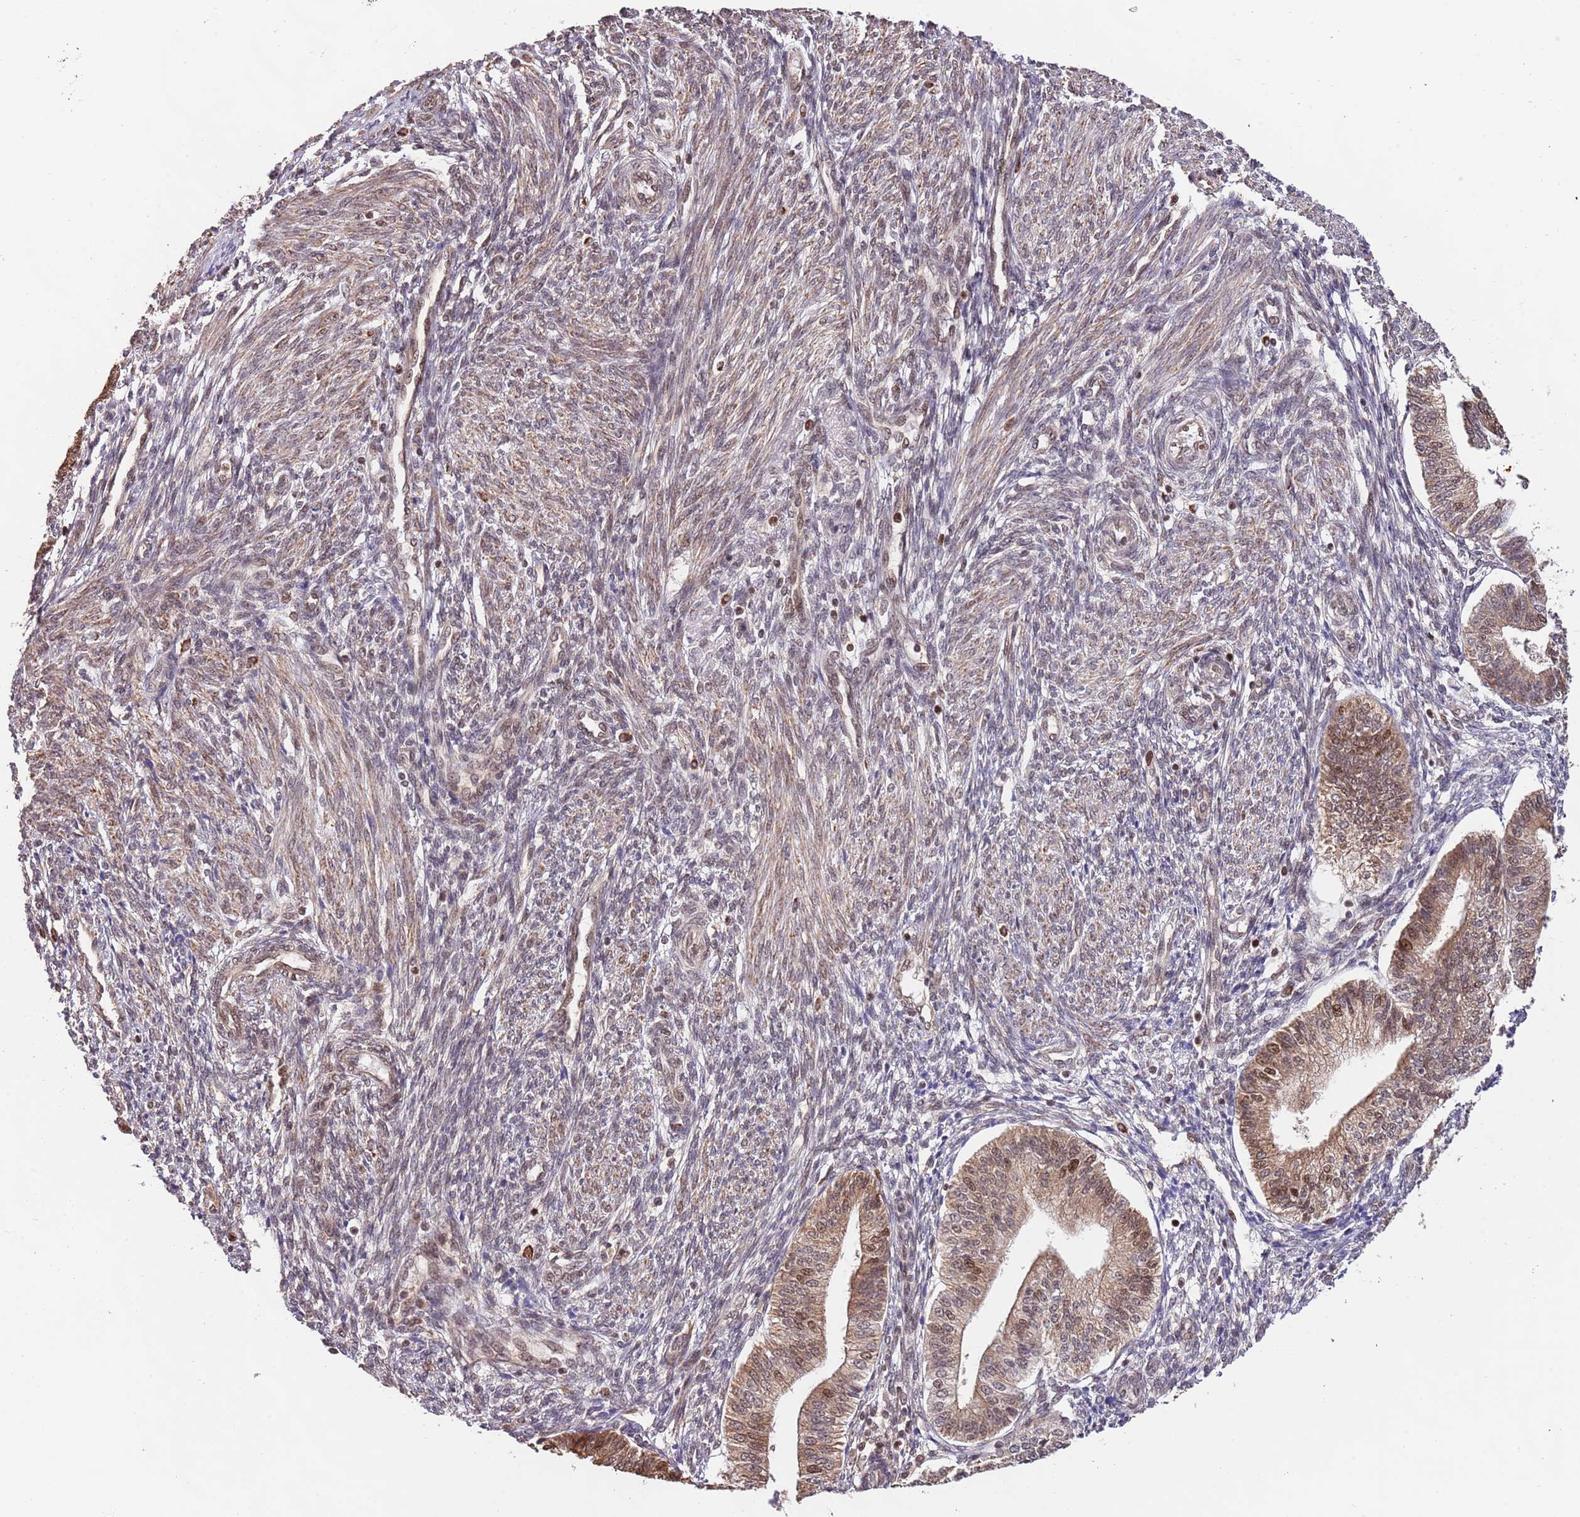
{"staining": {"intensity": "moderate", "quantity": "25%-75%", "location": "cytoplasmic/membranous,nuclear"}, "tissue": "endometrium", "cell_type": "Cells in endometrial stroma", "image_type": "normal", "snomed": [{"axis": "morphology", "description": "Normal tissue, NOS"}, {"axis": "topography", "description": "Endometrium"}], "caption": "Protein staining demonstrates moderate cytoplasmic/membranous,nuclear staining in approximately 25%-75% of cells in endometrial stroma in benign endometrium.", "gene": "RIF1", "patient": {"sex": "female", "age": 34}}